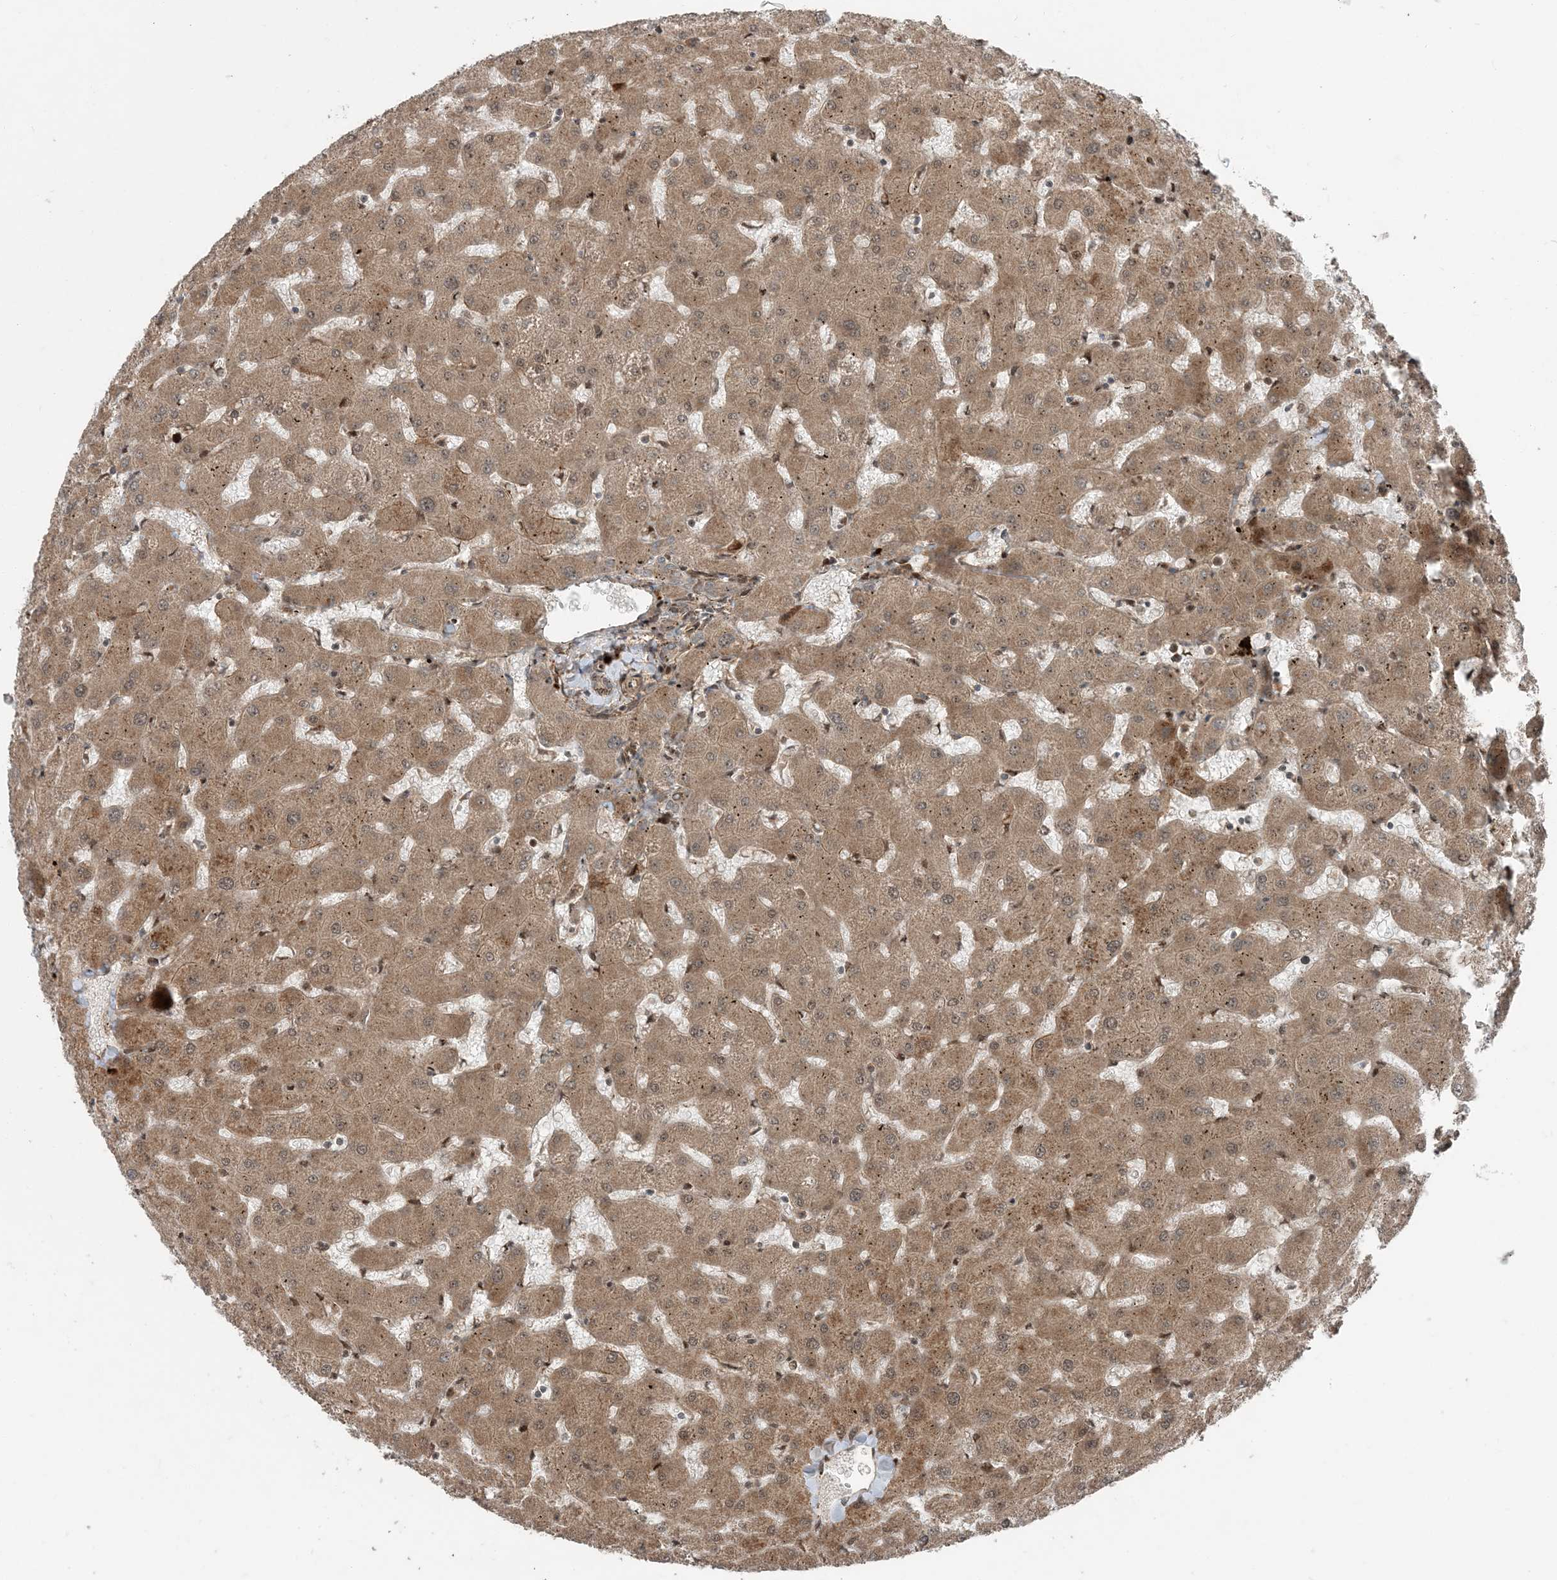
{"staining": {"intensity": "moderate", "quantity": ">75%", "location": "cytoplasmic/membranous"}, "tissue": "liver", "cell_type": "Cholangiocytes", "image_type": "normal", "snomed": [{"axis": "morphology", "description": "Normal tissue, NOS"}, {"axis": "topography", "description": "Liver"}], "caption": "Liver stained with immunohistochemistry (IHC) reveals moderate cytoplasmic/membranous positivity in approximately >75% of cholangiocytes.", "gene": "EDEM2", "patient": {"sex": "female", "age": 63}}